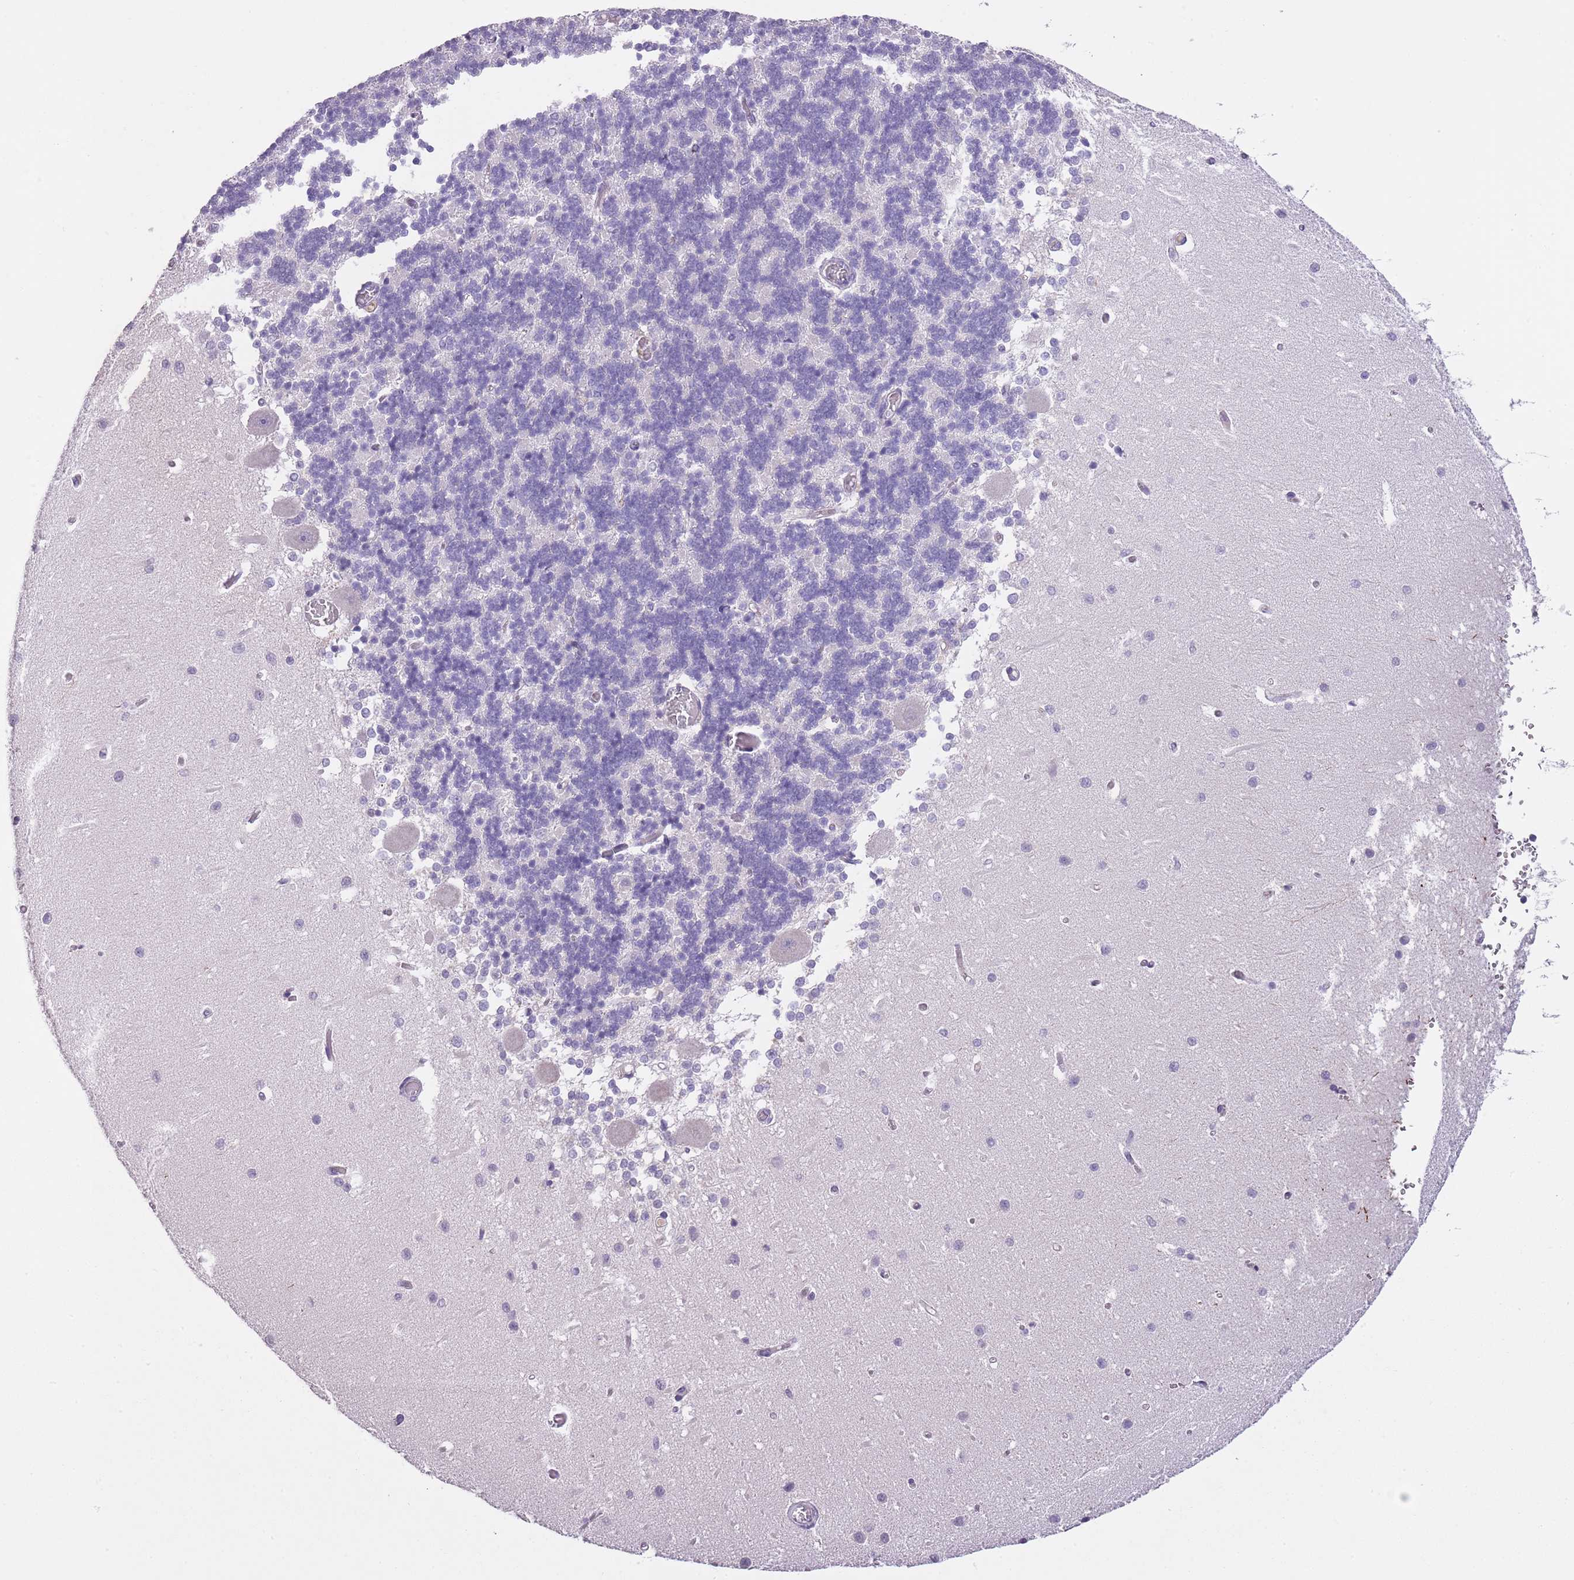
{"staining": {"intensity": "negative", "quantity": "none", "location": "none"}, "tissue": "cerebellum", "cell_type": "Cells in granular layer", "image_type": "normal", "snomed": [{"axis": "morphology", "description": "Normal tissue, NOS"}, {"axis": "topography", "description": "Cerebellum"}], "caption": "High power microscopy micrograph of an immunohistochemistry (IHC) photomicrograph of normal cerebellum, revealing no significant positivity in cells in granular layer. (Stains: DAB IHC with hematoxylin counter stain, Microscopy: brightfield microscopy at high magnification).", "gene": "SLC35E3", "patient": {"sex": "male", "age": 37}}